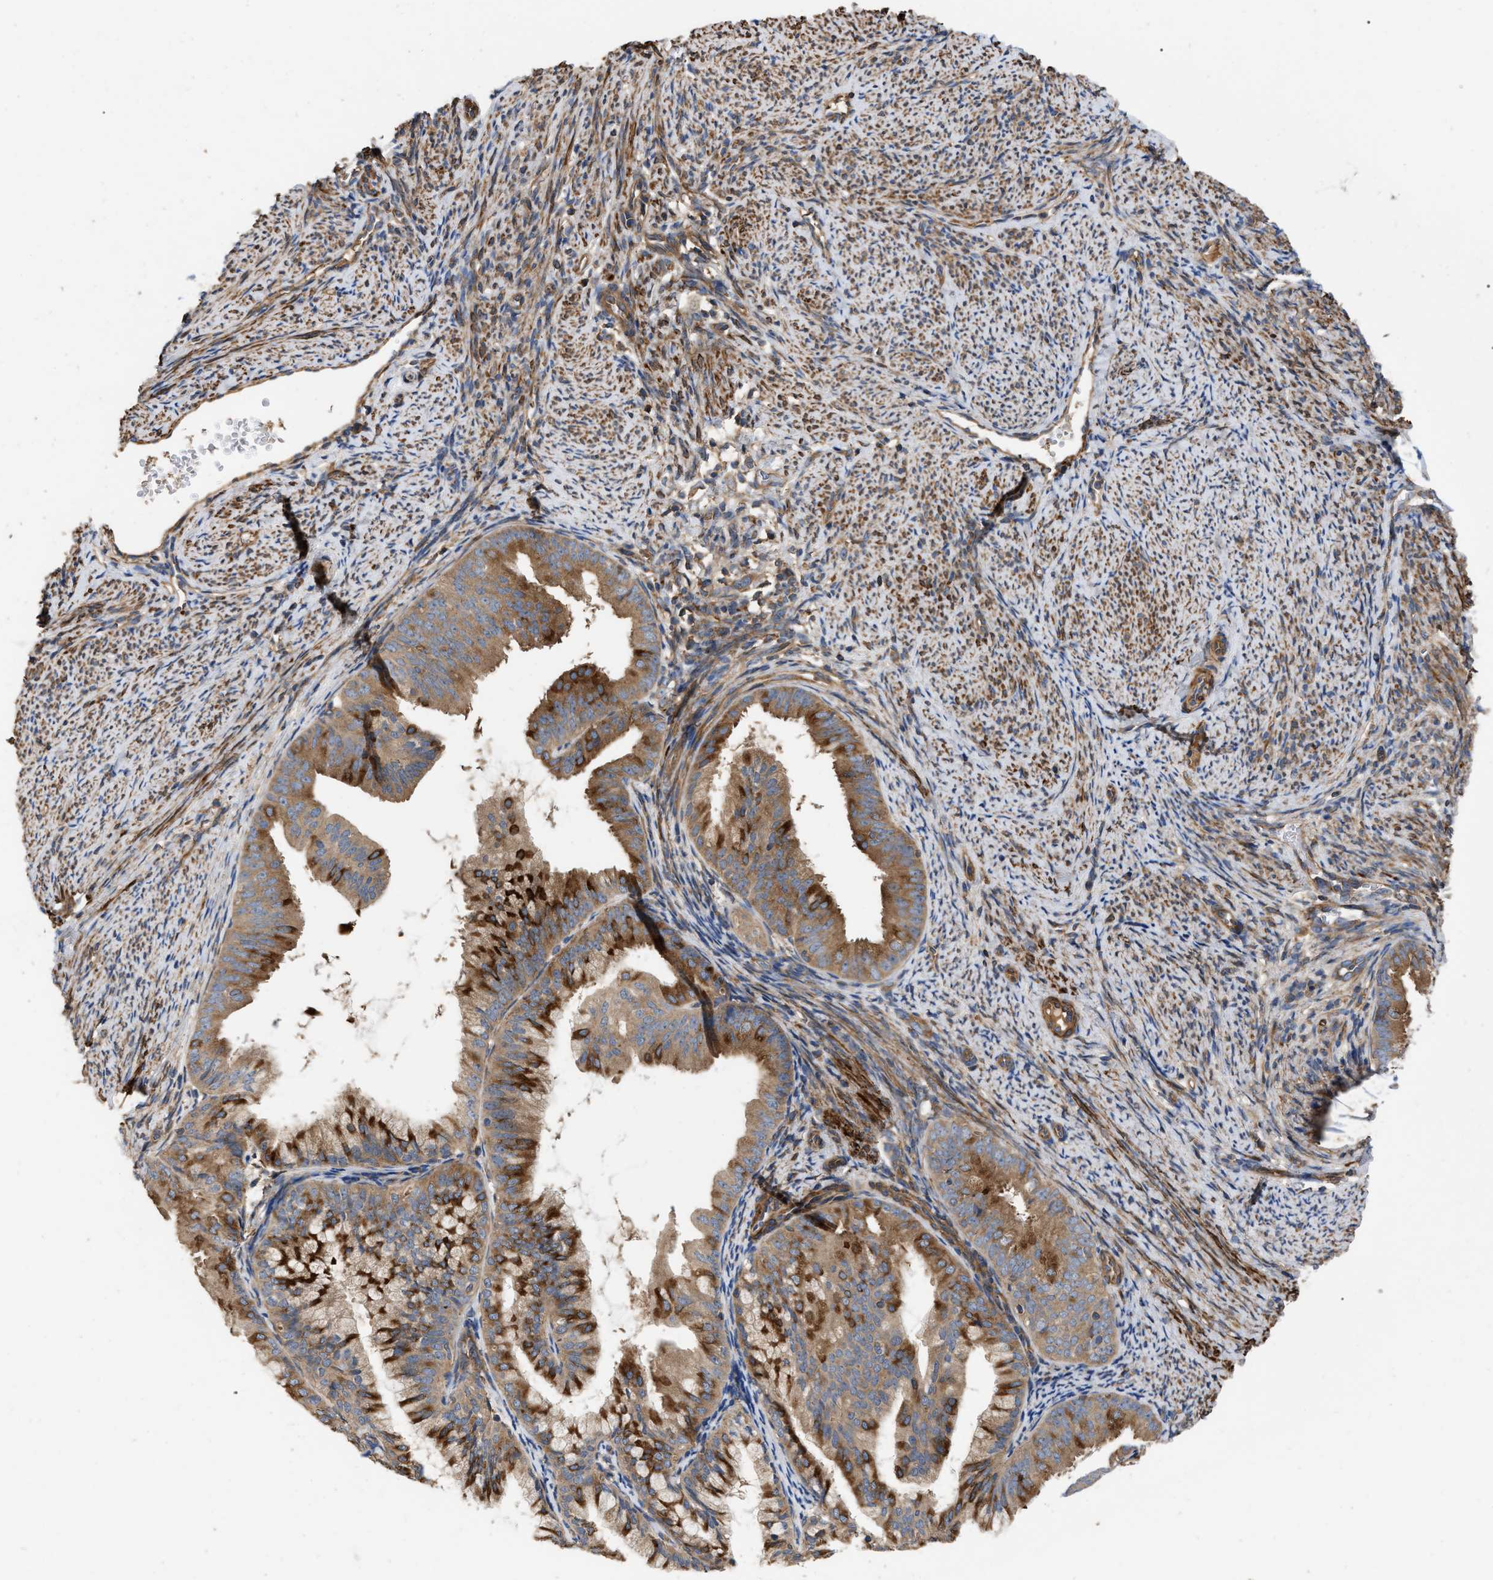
{"staining": {"intensity": "moderate", "quantity": ">75%", "location": "cytoplasmic/membranous"}, "tissue": "endometrial cancer", "cell_type": "Tumor cells", "image_type": "cancer", "snomed": [{"axis": "morphology", "description": "Adenocarcinoma, NOS"}, {"axis": "topography", "description": "Endometrium"}], "caption": "This image shows endometrial adenocarcinoma stained with immunohistochemistry to label a protein in brown. The cytoplasmic/membranous of tumor cells show moderate positivity for the protein. Nuclei are counter-stained blue.", "gene": "RABEP1", "patient": {"sex": "female", "age": 63}}